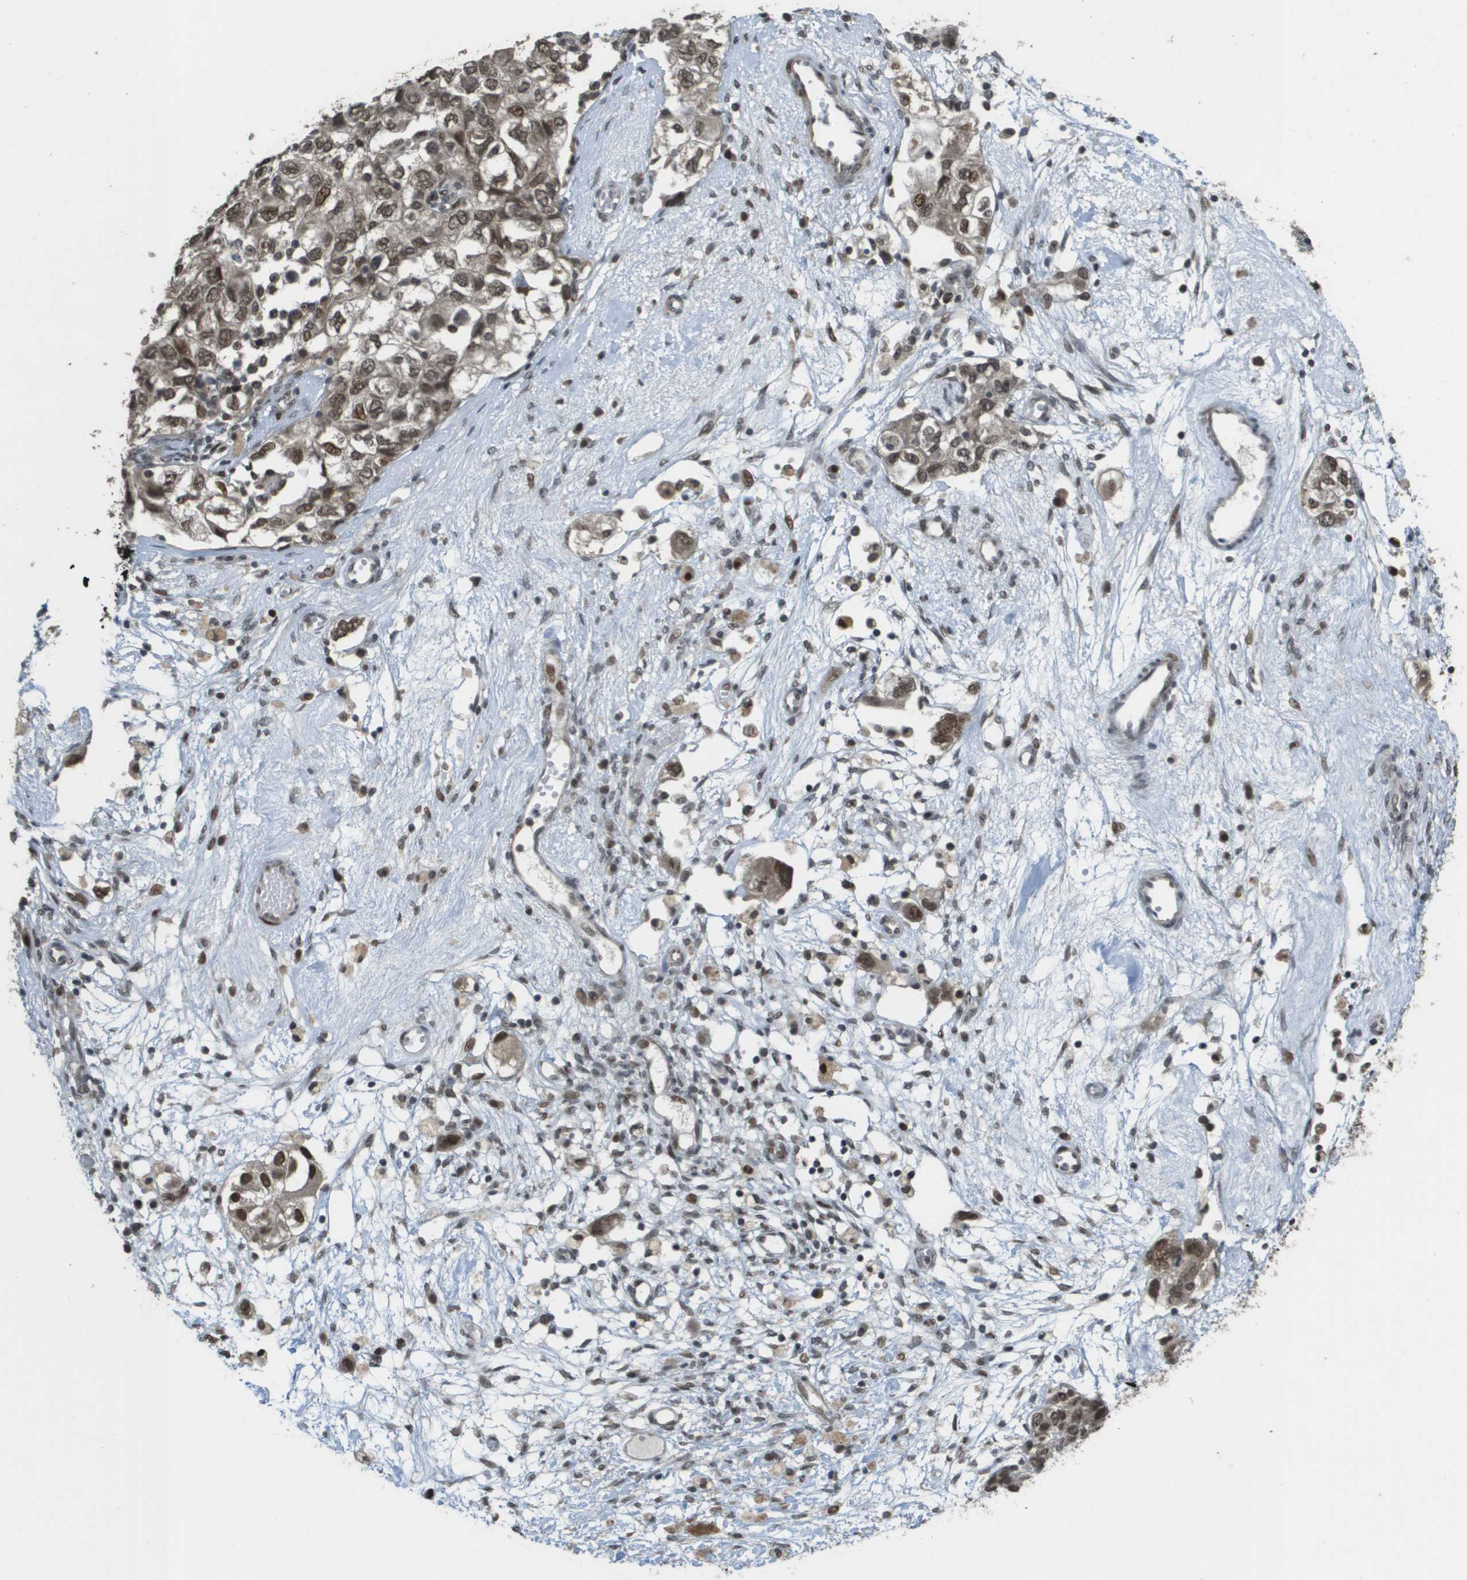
{"staining": {"intensity": "weak", "quantity": ">75%", "location": "cytoplasmic/membranous,nuclear"}, "tissue": "ovarian cancer", "cell_type": "Tumor cells", "image_type": "cancer", "snomed": [{"axis": "morphology", "description": "Carcinoma, NOS"}, {"axis": "morphology", "description": "Cystadenocarcinoma, serous, NOS"}, {"axis": "topography", "description": "Ovary"}], "caption": "Human ovarian cancer stained with a protein marker demonstrates weak staining in tumor cells.", "gene": "KAT5", "patient": {"sex": "female", "age": 69}}